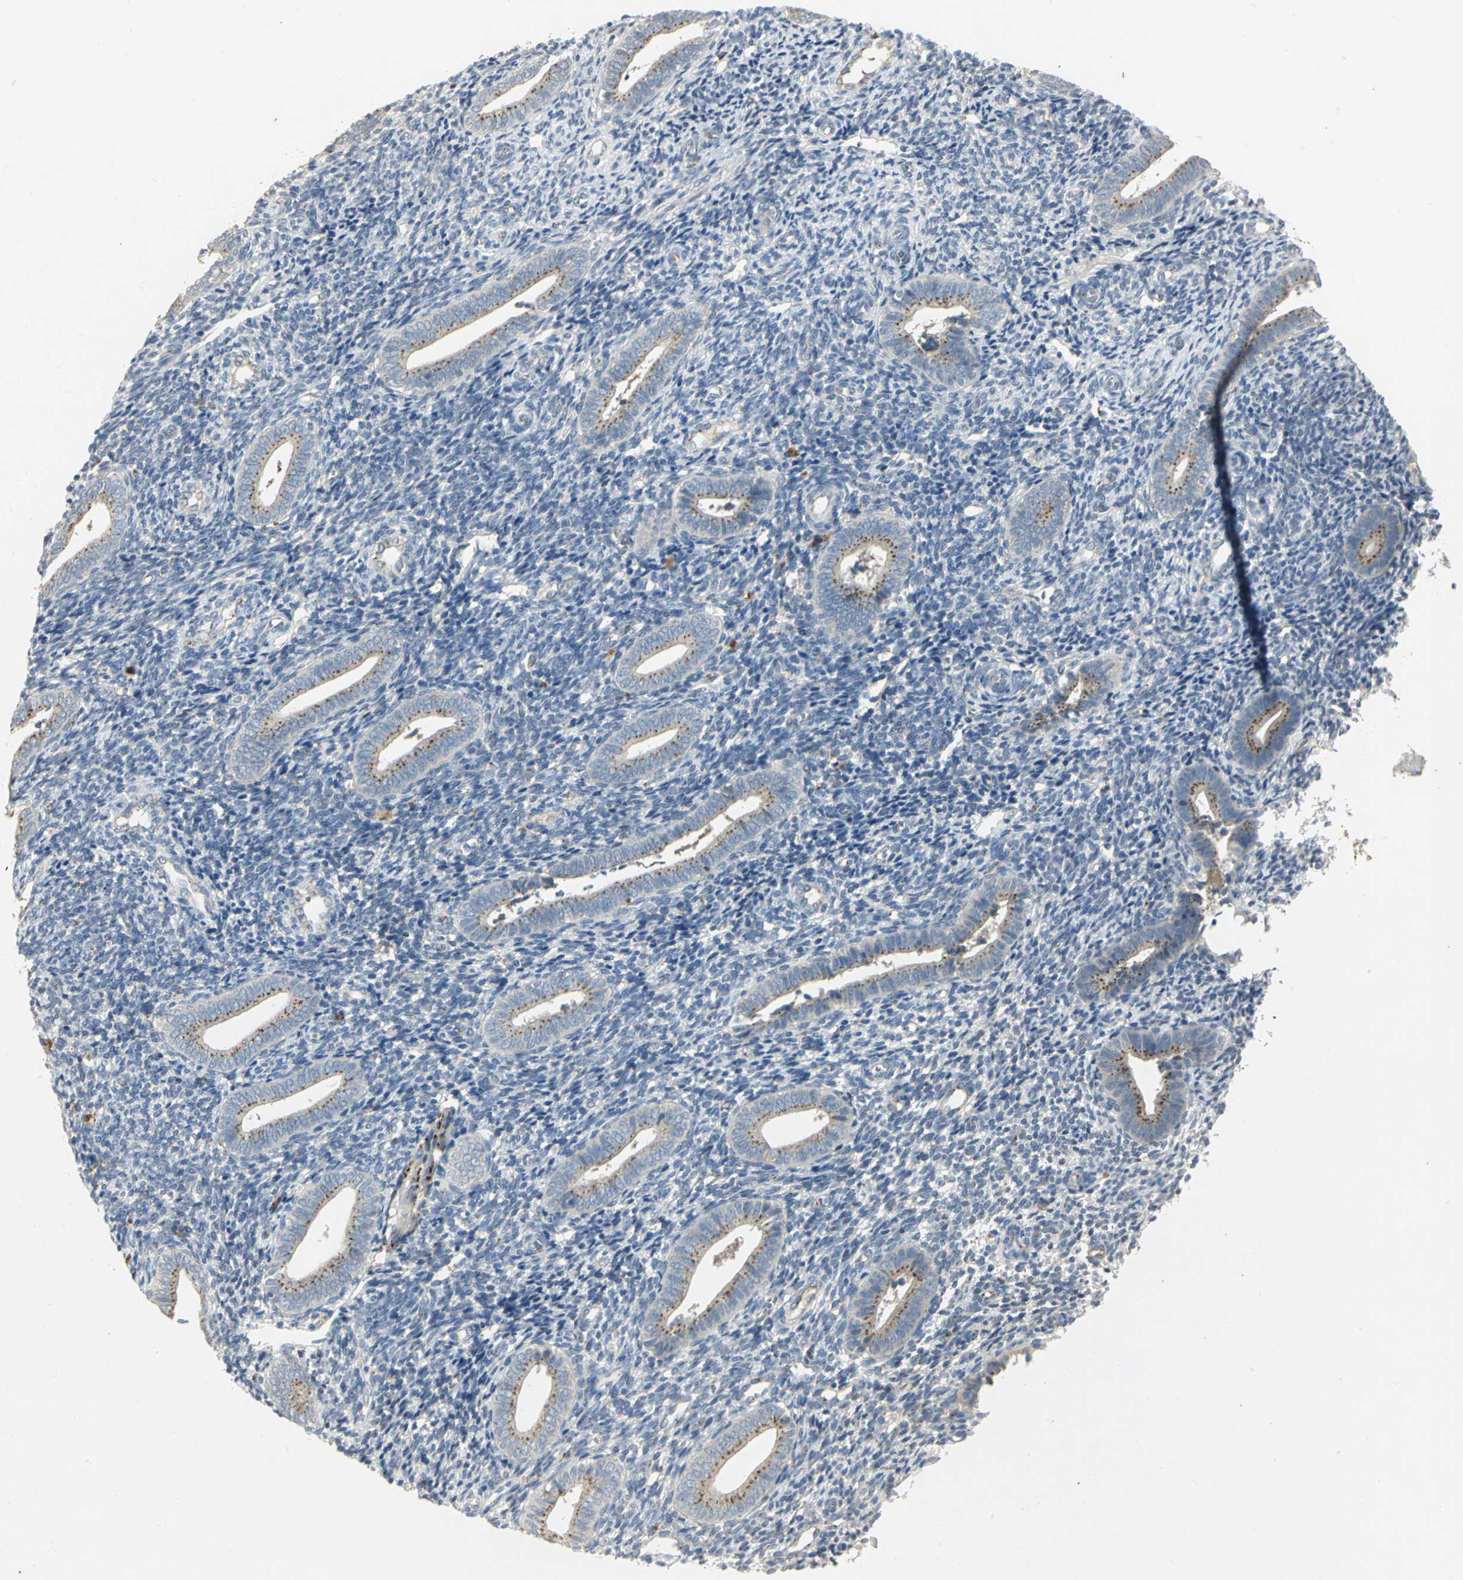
{"staining": {"intensity": "negative", "quantity": "none", "location": "none"}, "tissue": "endometrium", "cell_type": "Cells in endometrial stroma", "image_type": "normal", "snomed": [{"axis": "morphology", "description": "Normal tissue, NOS"}, {"axis": "topography", "description": "Uterus"}, {"axis": "topography", "description": "Endometrium"}], "caption": "Immunohistochemistry micrograph of unremarkable human endometrium stained for a protein (brown), which exhibits no staining in cells in endometrial stroma.", "gene": "TM9SF2", "patient": {"sex": "female", "age": 33}}